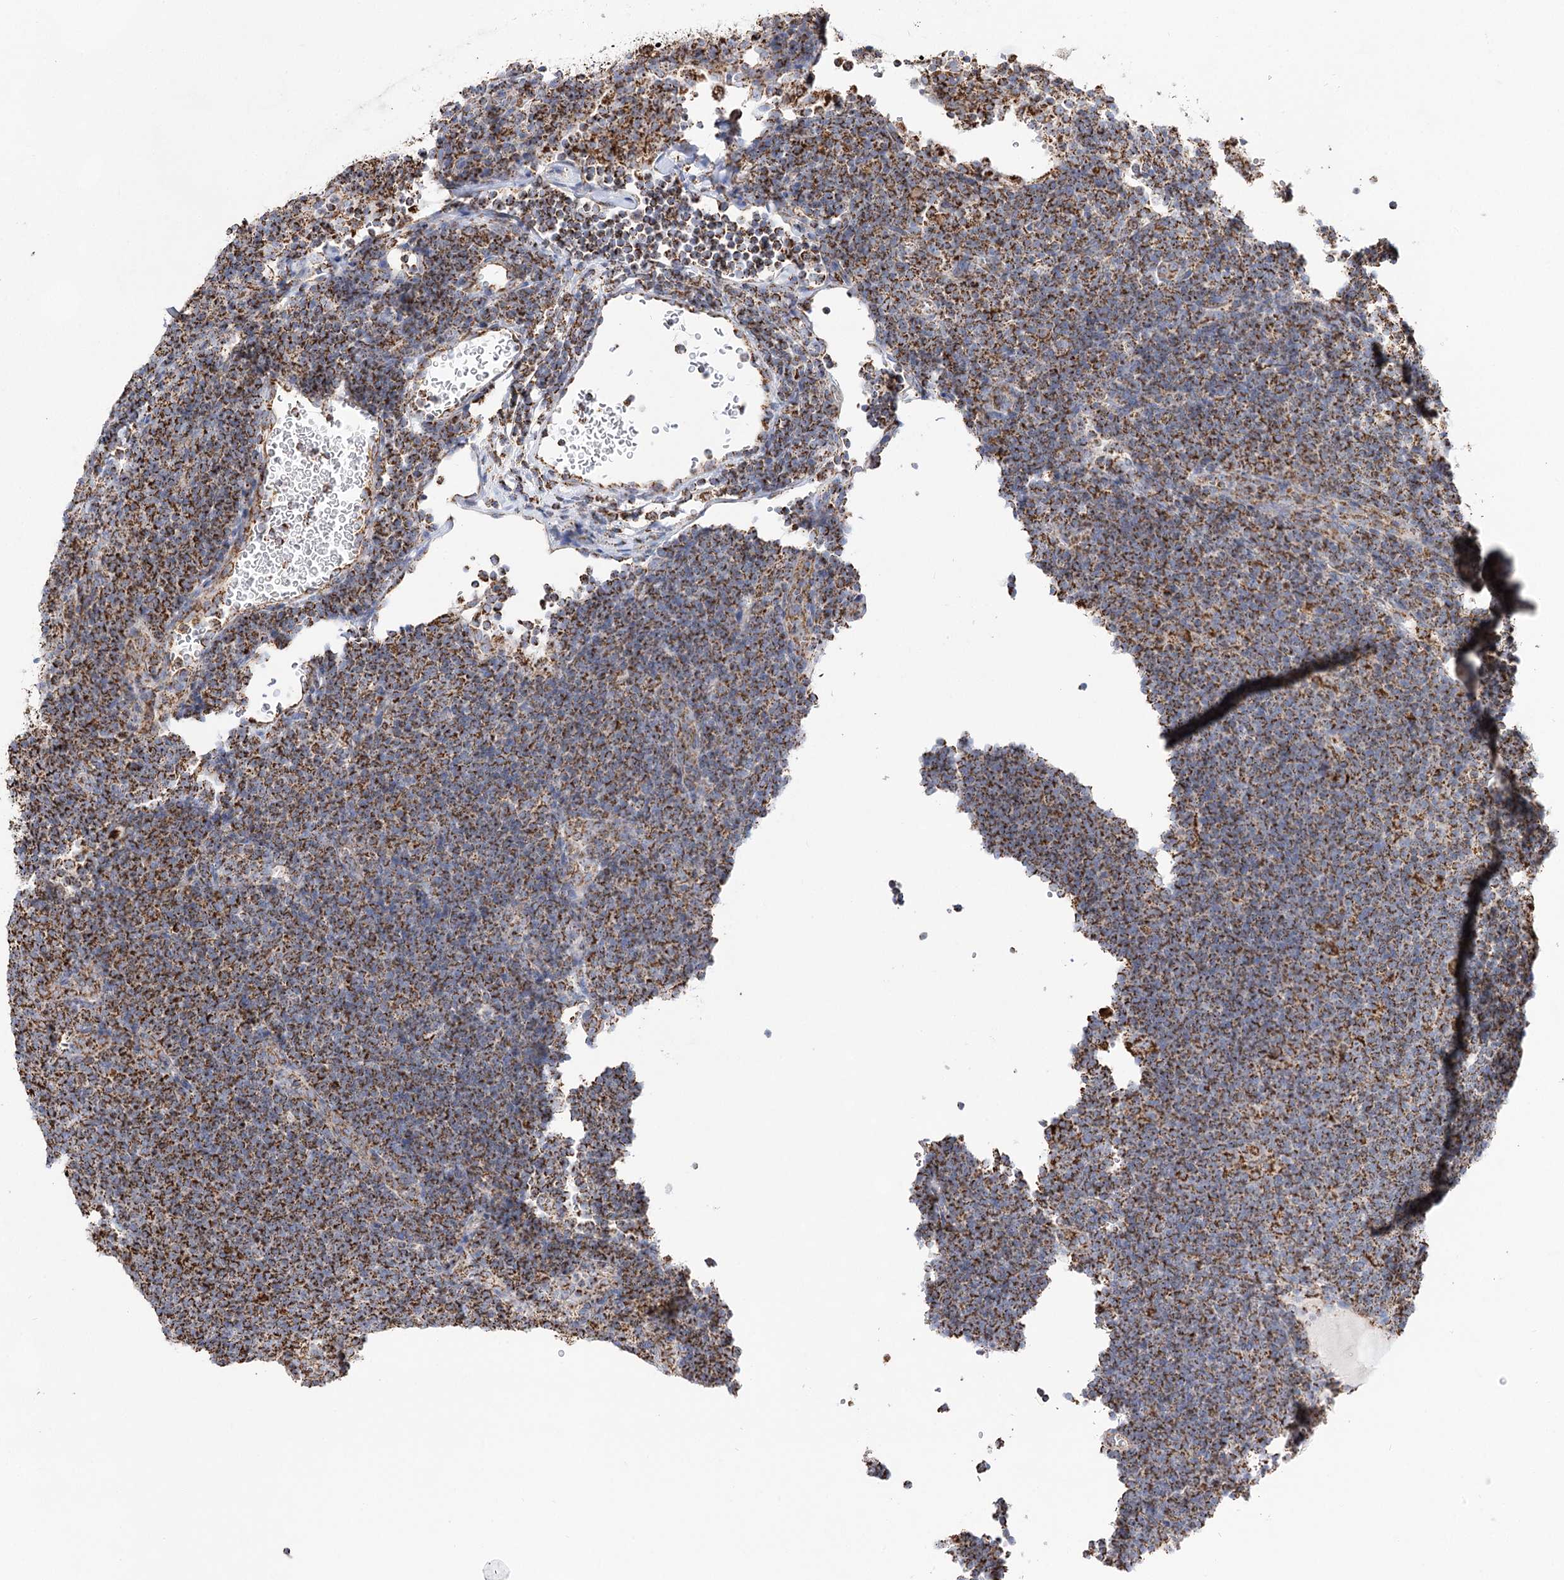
{"staining": {"intensity": "strong", "quantity": ">75%", "location": "cytoplasmic/membranous"}, "tissue": "lymphoma", "cell_type": "Tumor cells", "image_type": "cancer", "snomed": [{"axis": "morphology", "description": "Hodgkin's disease, NOS"}, {"axis": "topography", "description": "Lymph node"}], "caption": "Immunohistochemical staining of human Hodgkin's disease exhibits high levels of strong cytoplasmic/membranous positivity in approximately >75% of tumor cells. The staining is performed using DAB (3,3'-diaminobenzidine) brown chromogen to label protein expression. The nuclei are counter-stained blue using hematoxylin.", "gene": "NADK2", "patient": {"sex": "female", "age": 57}}